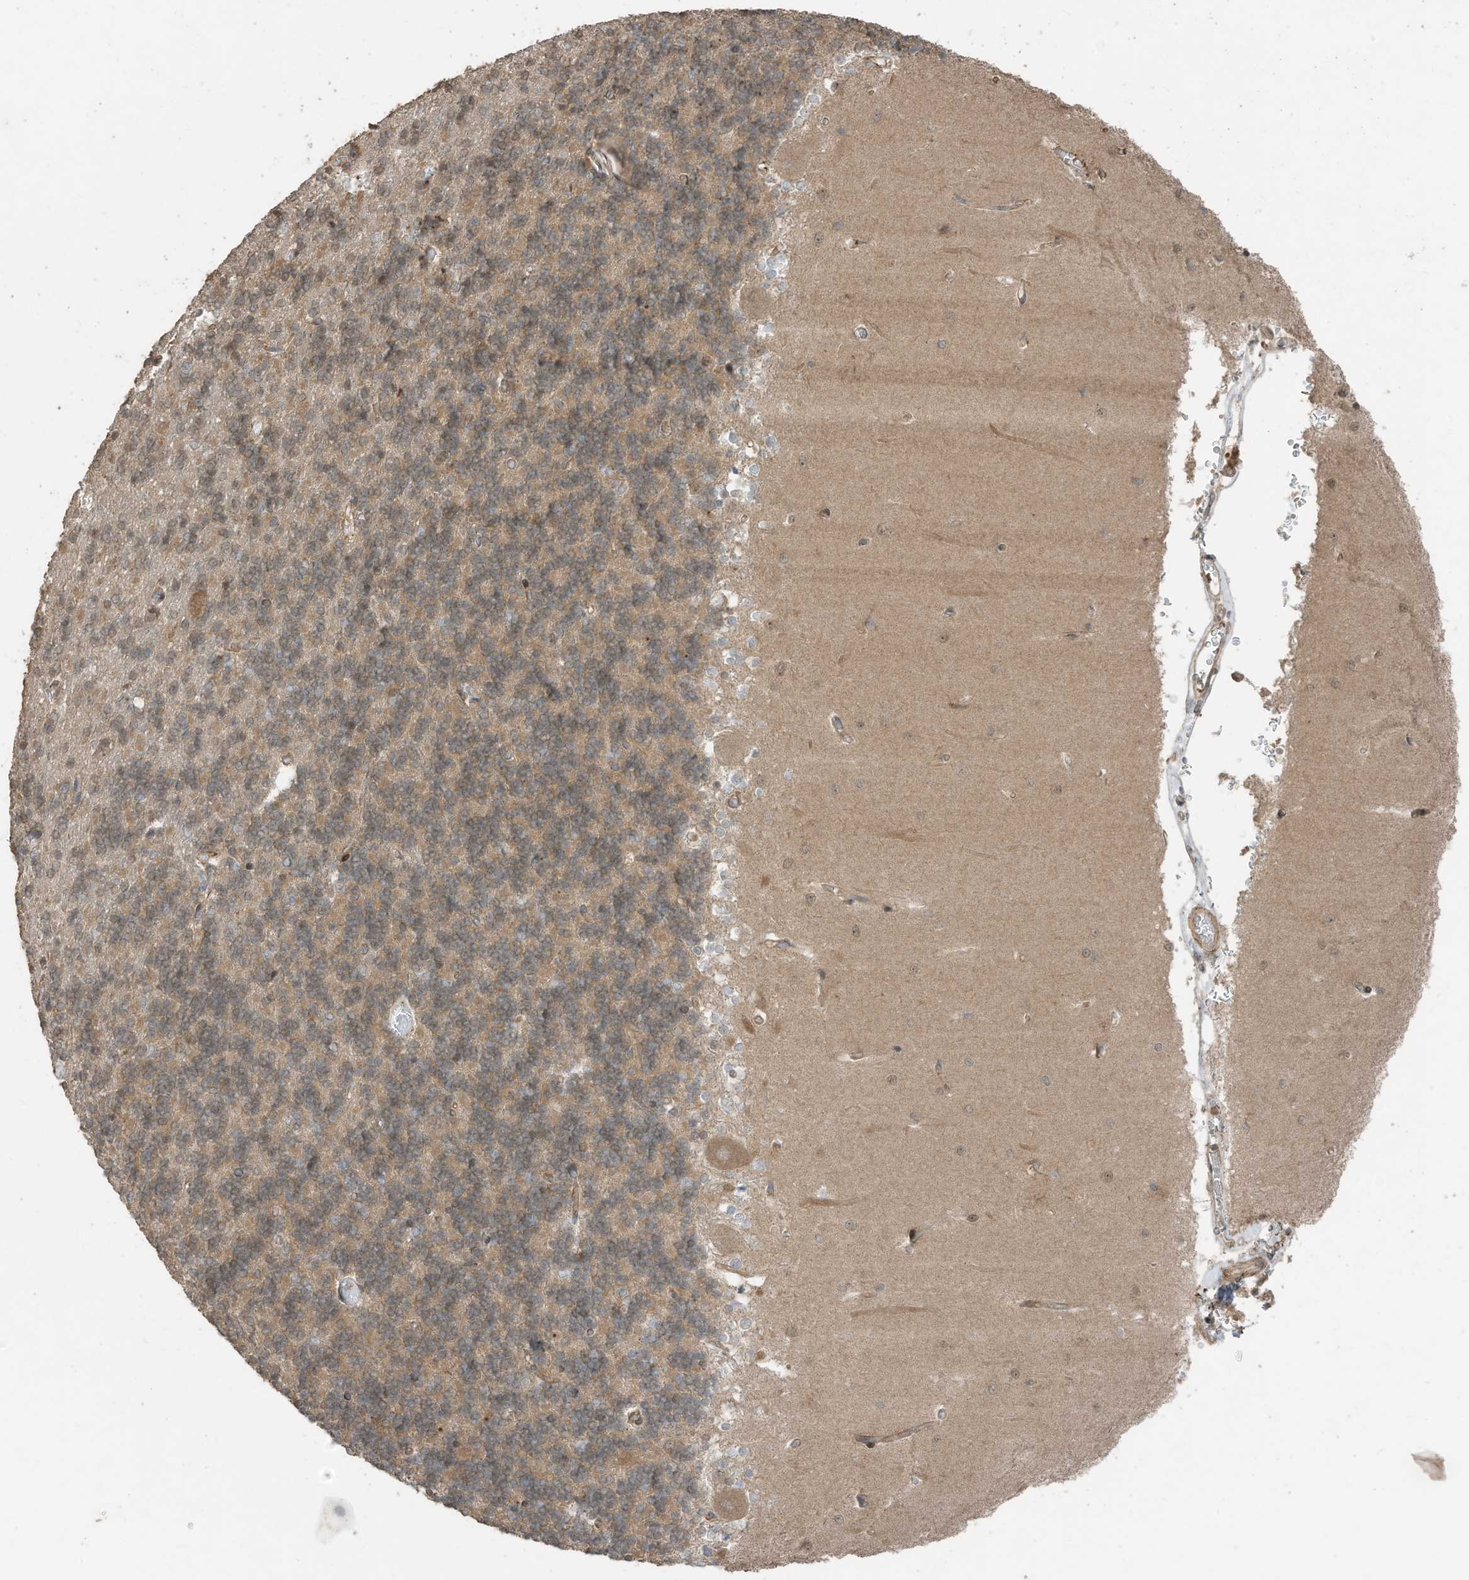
{"staining": {"intensity": "moderate", "quantity": "25%-75%", "location": "cytoplasmic/membranous"}, "tissue": "cerebellum", "cell_type": "Cells in granular layer", "image_type": "normal", "snomed": [{"axis": "morphology", "description": "Normal tissue, NOS"}, {"axis": "topography", "description": "Cerebellum"}], "caption": "Protein staining by IHC shows moderate cytoplasmic/membranous staining in approximately 25%-75% of cells in granular layer in benign cerebellum. (Brightfield microscopy of DAB IHC at high magnification).", "gene": "ZNF653", "patient": {"sex": "male", "age": 37}}